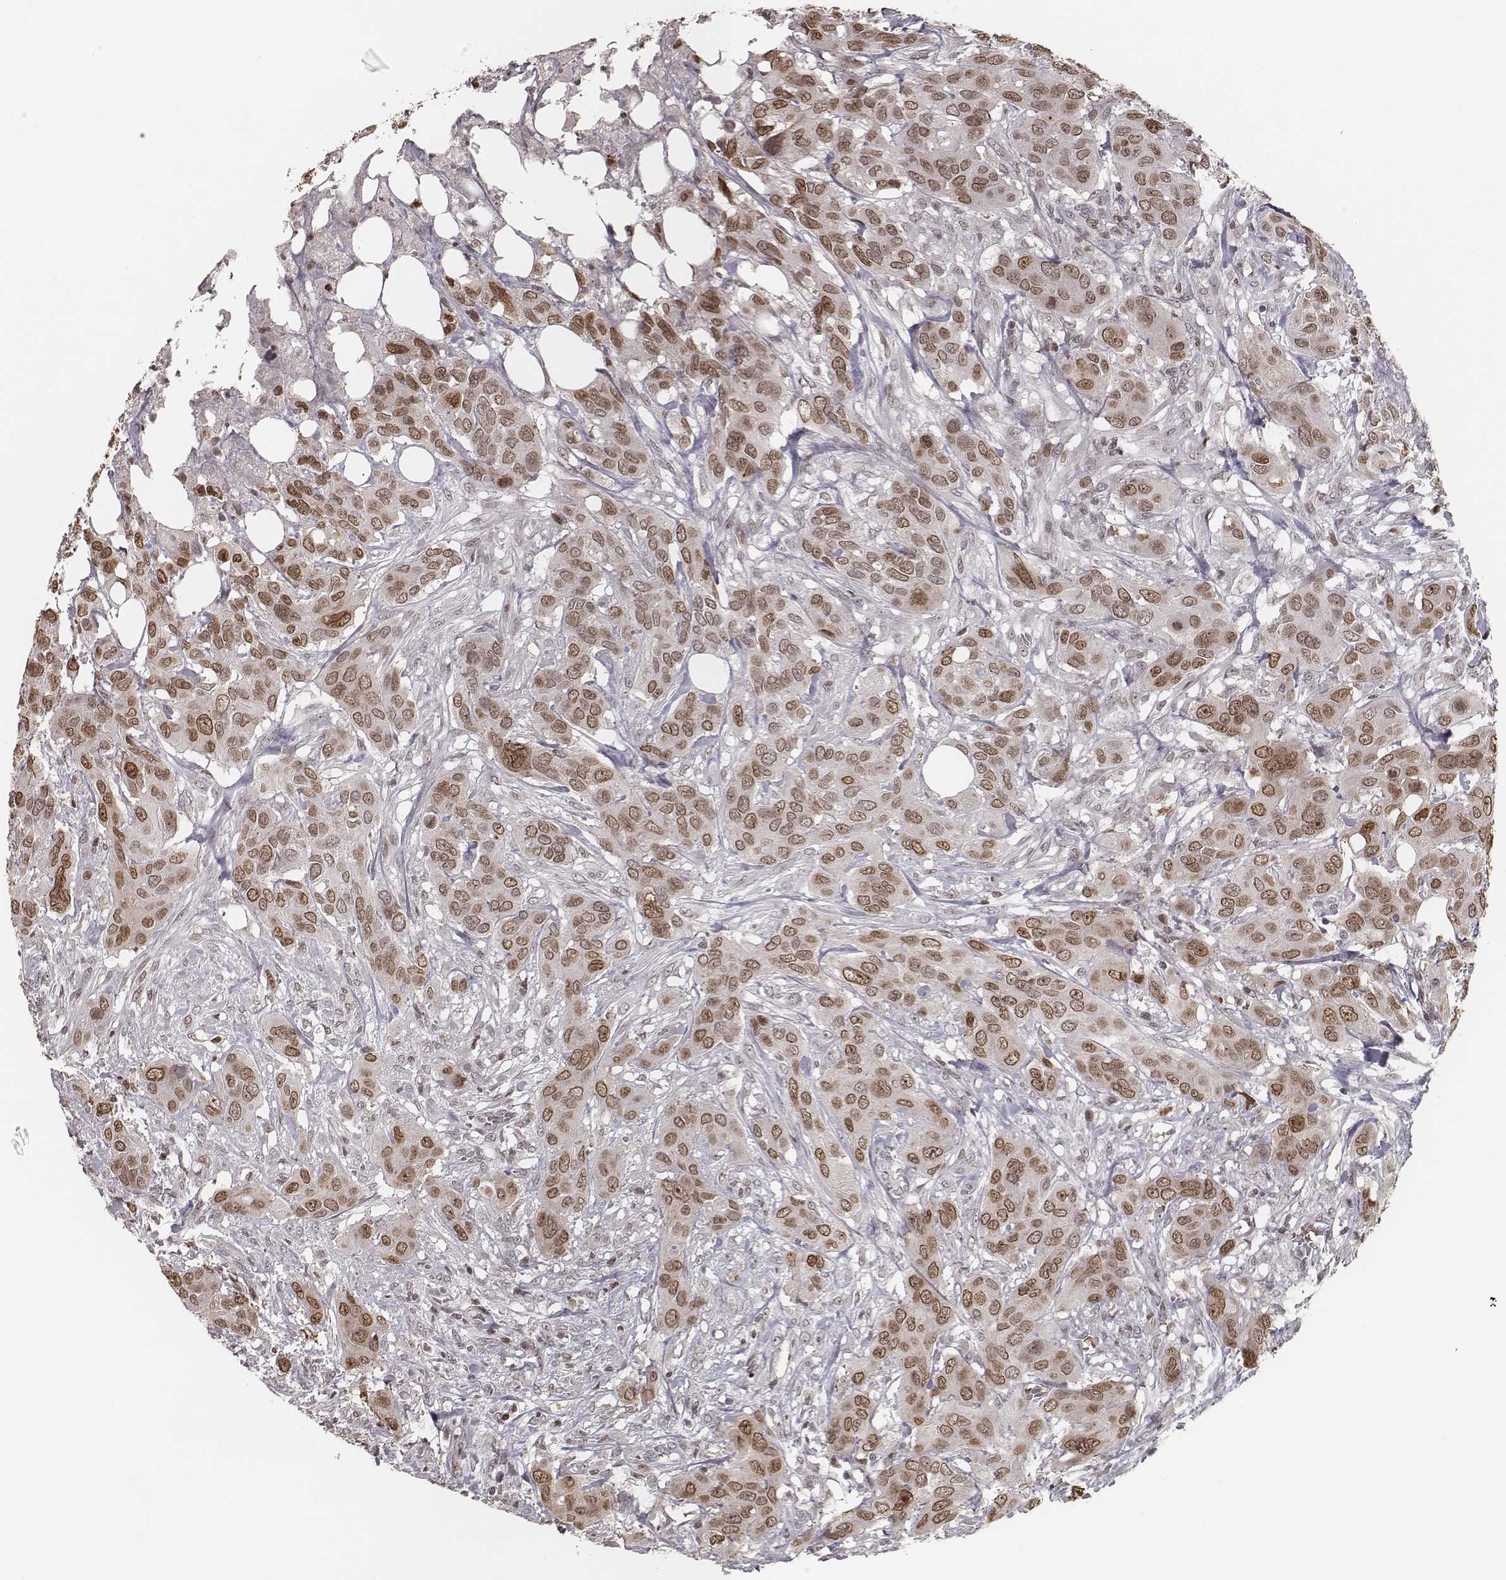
{"staining": {"intensity": "moderate", "quantity": ">75%", "location": "nuclear"}, "tissue": "urothelial cancer", "cell_type": "Tumor cells", "image_type": "cancer", "snomed": [{"axis": "morphology", "description": "Urothelial carcinoma, NOS"}, {"axis": "morphology", "description": "Urothelial carcinoma, High grade"}, {"axis": "topography", "description": "Urinary bladder"}], "caption": "The immunohistochemical stain shows moderate nuclear expression in tumor cells of urothelial cancer tissue.", "gene": "HMGA2", "patient": {"sex": "male", "age": 63}}